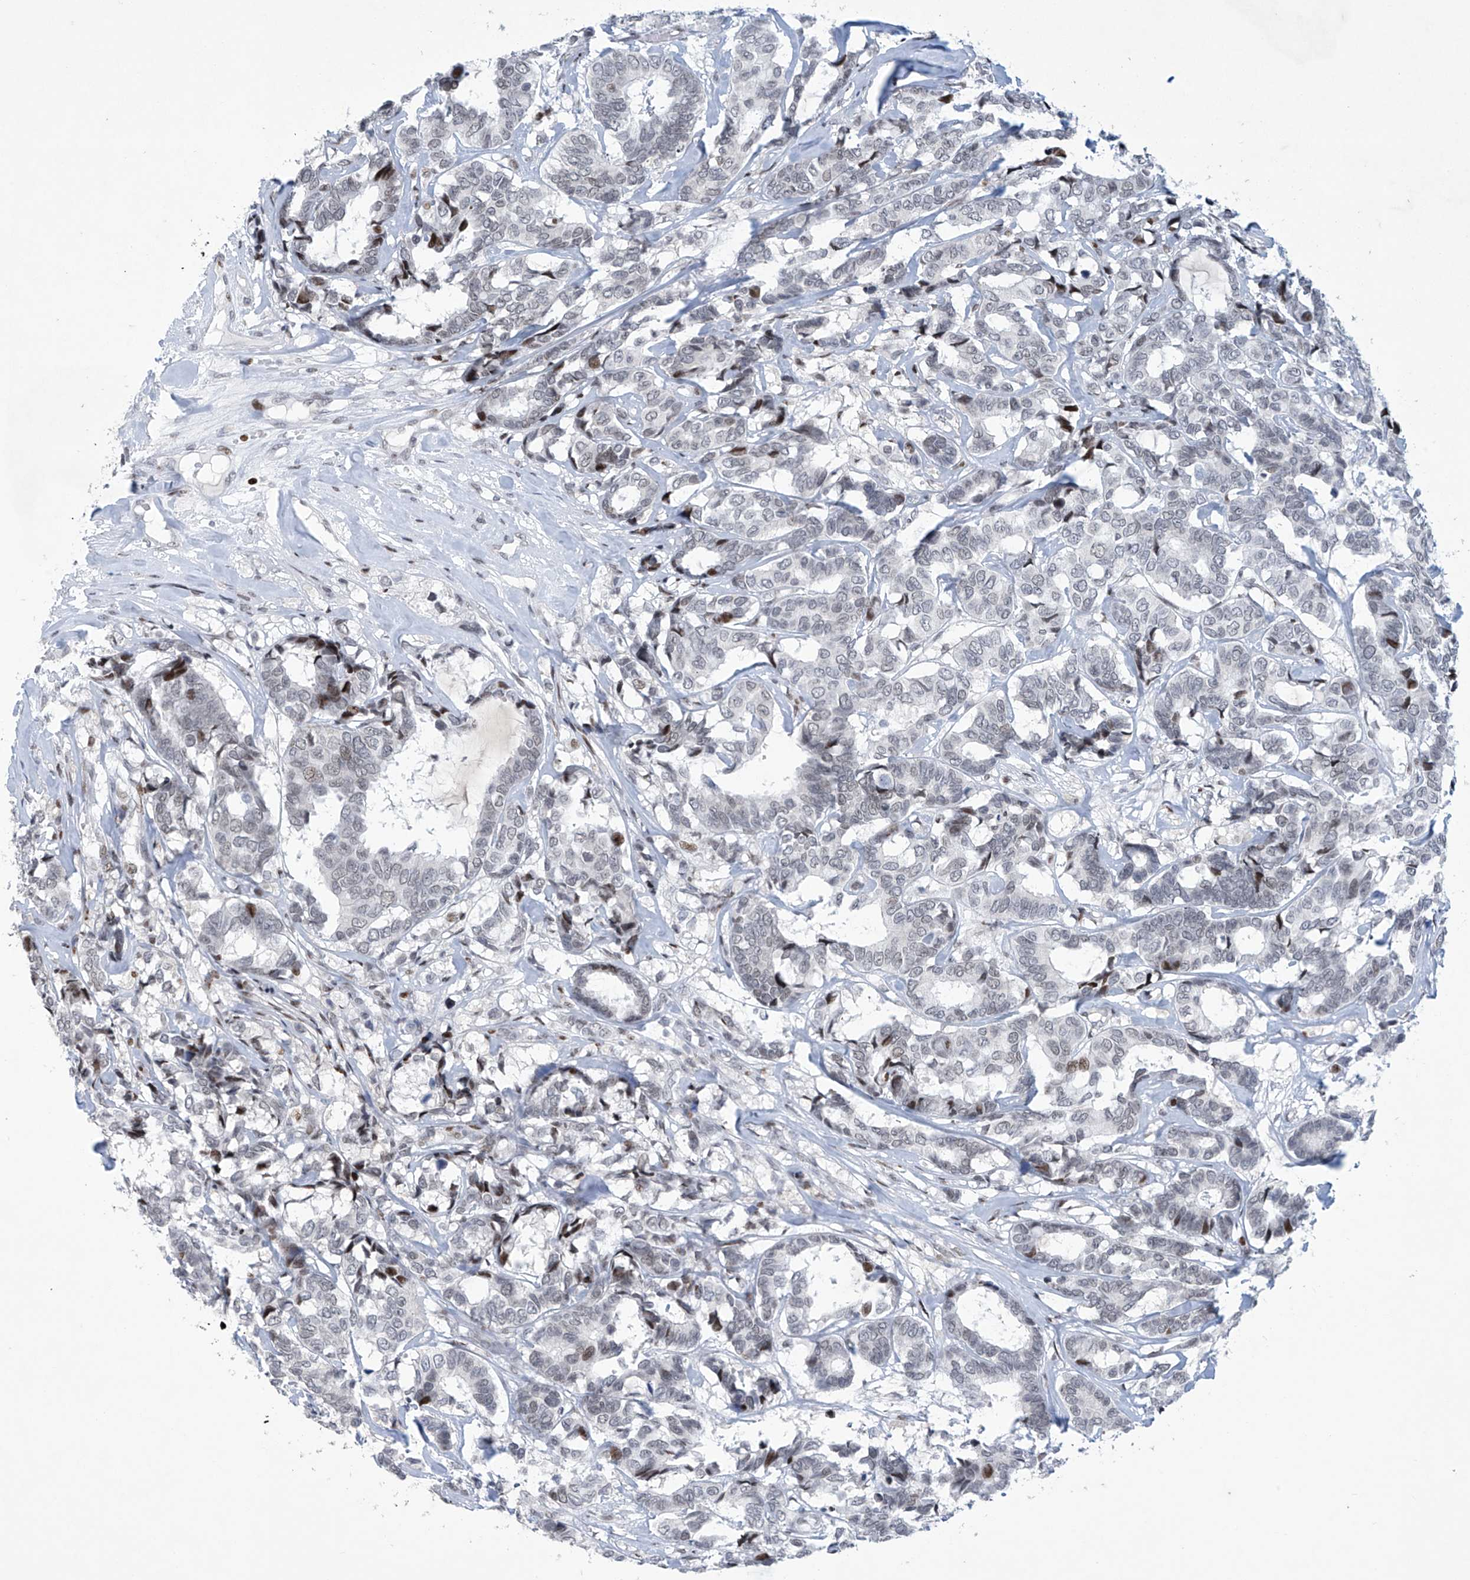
{"staining": {"intensity": "moderate", "quantity": "<25%", "location": "nuclear"}, "tissue": "breast cancer", "cell_type": "Tumor cells", "image_type": "cancer", "snomed": [{"axis": "morphology", "description": "Duct carcinoma"}, {"axis": "topography", "description": "Breast"}], "caption": "DAB (3,3'-diaminobenzidine) immunohistochemical staining of breast cancer reveals moderate nuclear protein staining in approximately <25% of tumor cells. (DAB (3,3'-diaminobenzidine) = brown stain, brightfield microscopy at high magnification).", "gene": "RFX7", "patient": {"sex": "female", "age": 87}}